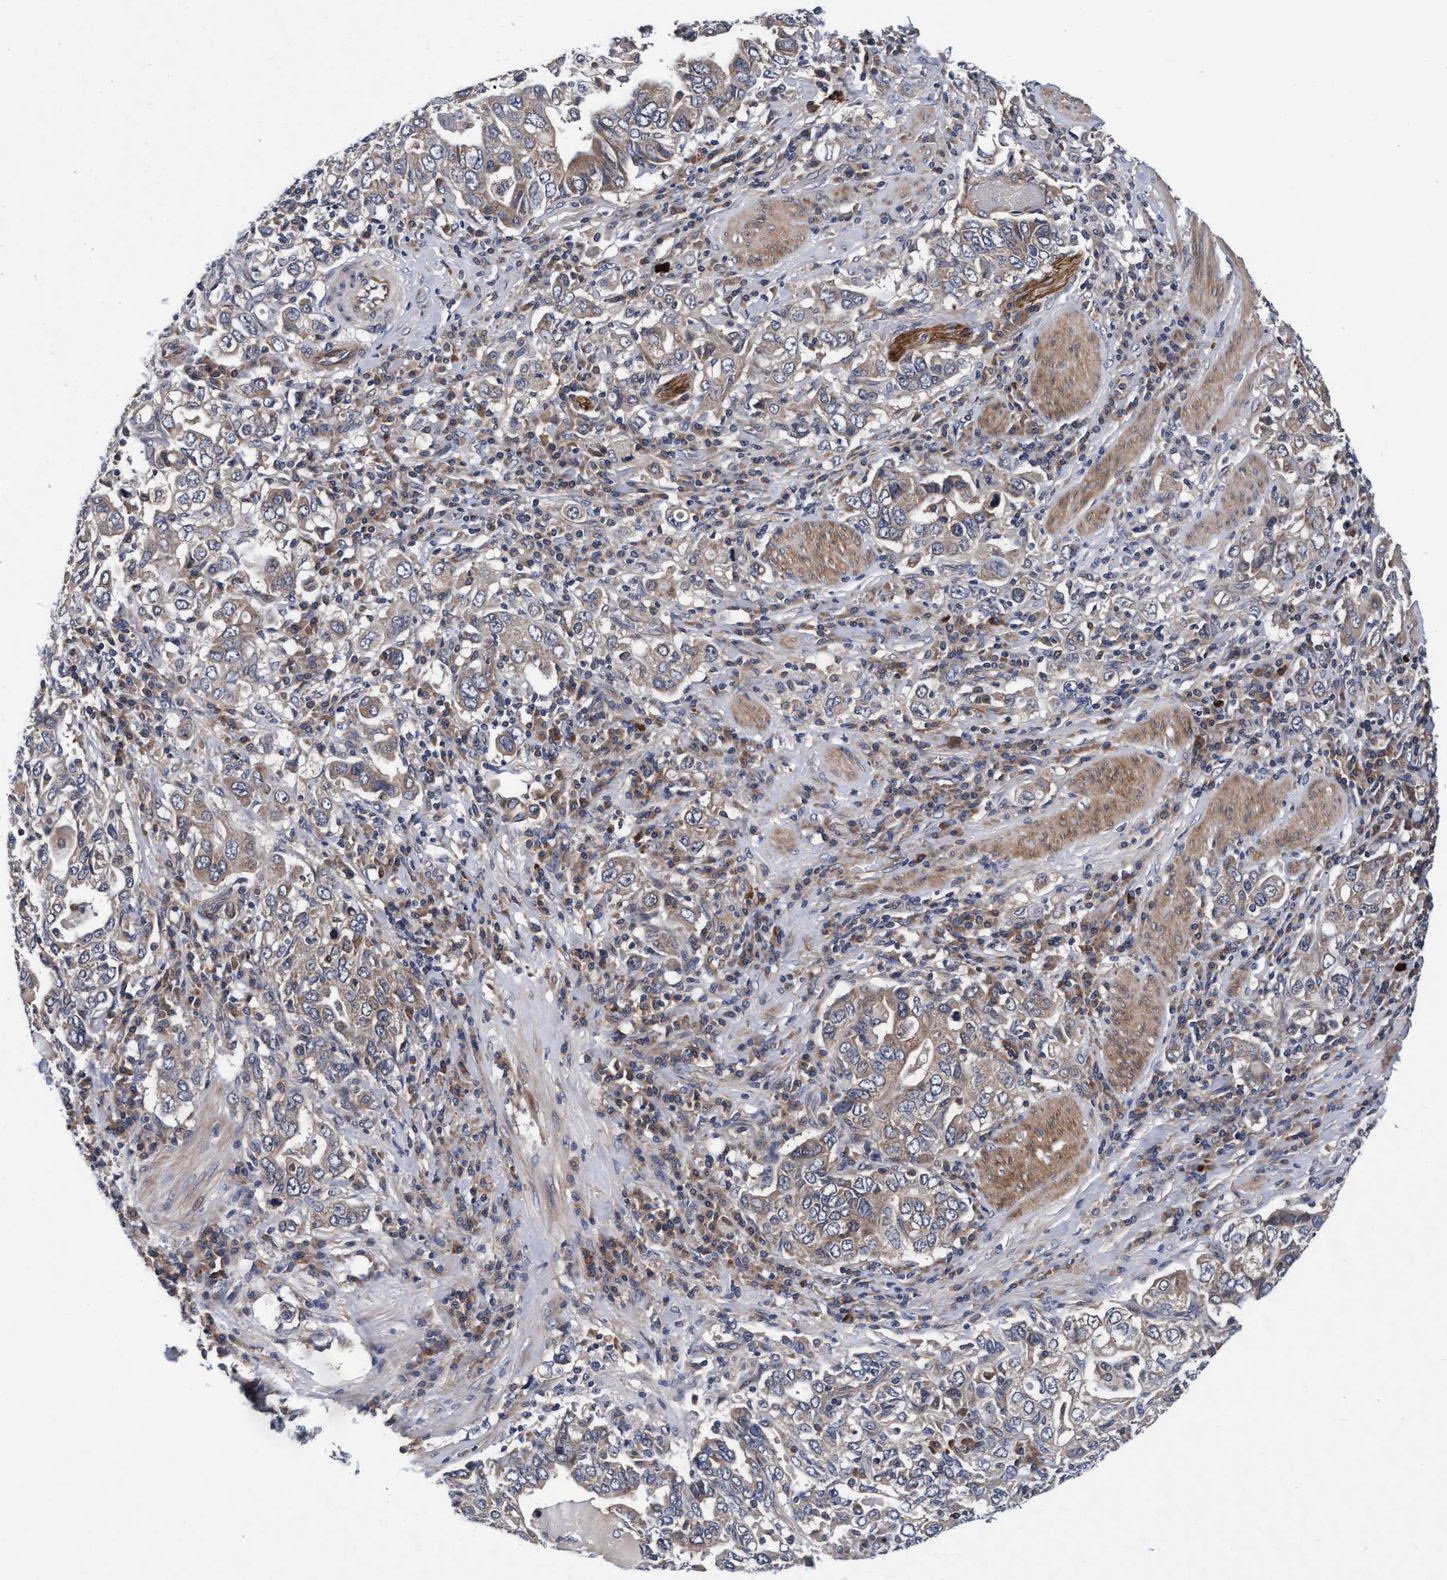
{"staining": {"intensity": "weak", "quantity": ">75%", "location": "cytoplasmic/membranous"}, "tissue": "stomach cancer", "cell_type": "Tumor cells", "image_type": "cancer", "snomed": [{"axis": "morphology", "description": "Adenocarcinoma, NOS"}, {"axis": "topography", "description": "Stomach, upper"}], "caption": "Immunohistochemistry of adenocarcinoma (stomach) shows low levels of weak cytoplasmic/membranous staining in approximately >75% of tumor cells.", "gene": "EFCAB13", "patient": {"sex": "male", "age": 62}}